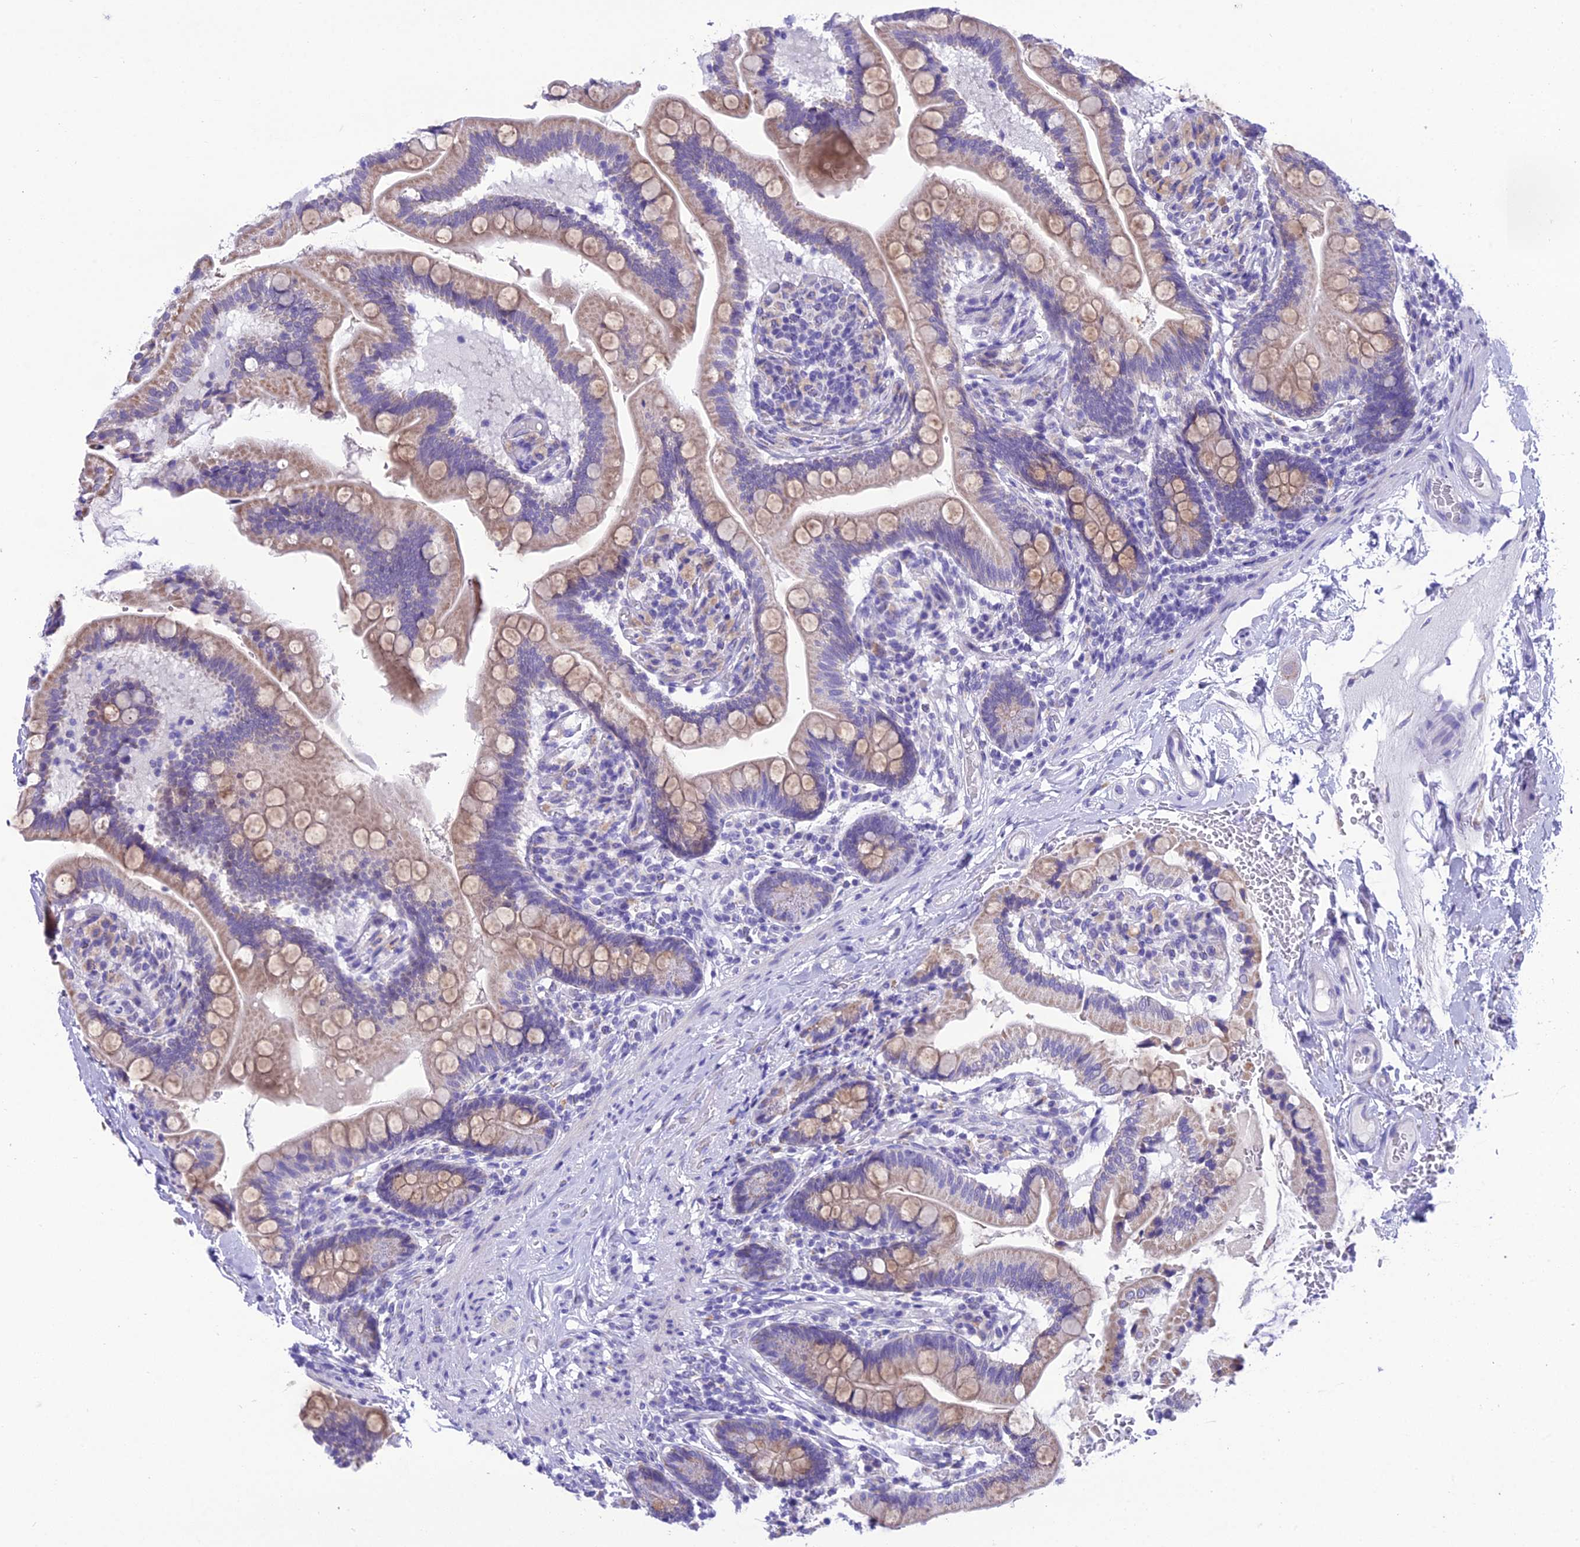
{"staining": {"intensity": "weak", "quantity": "25%-75%", "location": "cytoplasmic/membranous"}, "tissue": "small intestine", "cell_type": "Glandular cells", "image_type": "normal", "snomed": [{"axis": "morphology", "description": "Normal tissue, NOS"}, {"axis": "topography", "description": "Small intestine"}], "caption": "Glandular cells display weak cytoplasmic/membranous positivity in approximately 25%-75% of cells in normal small intestine.", "gene": "MIIP", "patient": {"sex": "female", "age": 64}}